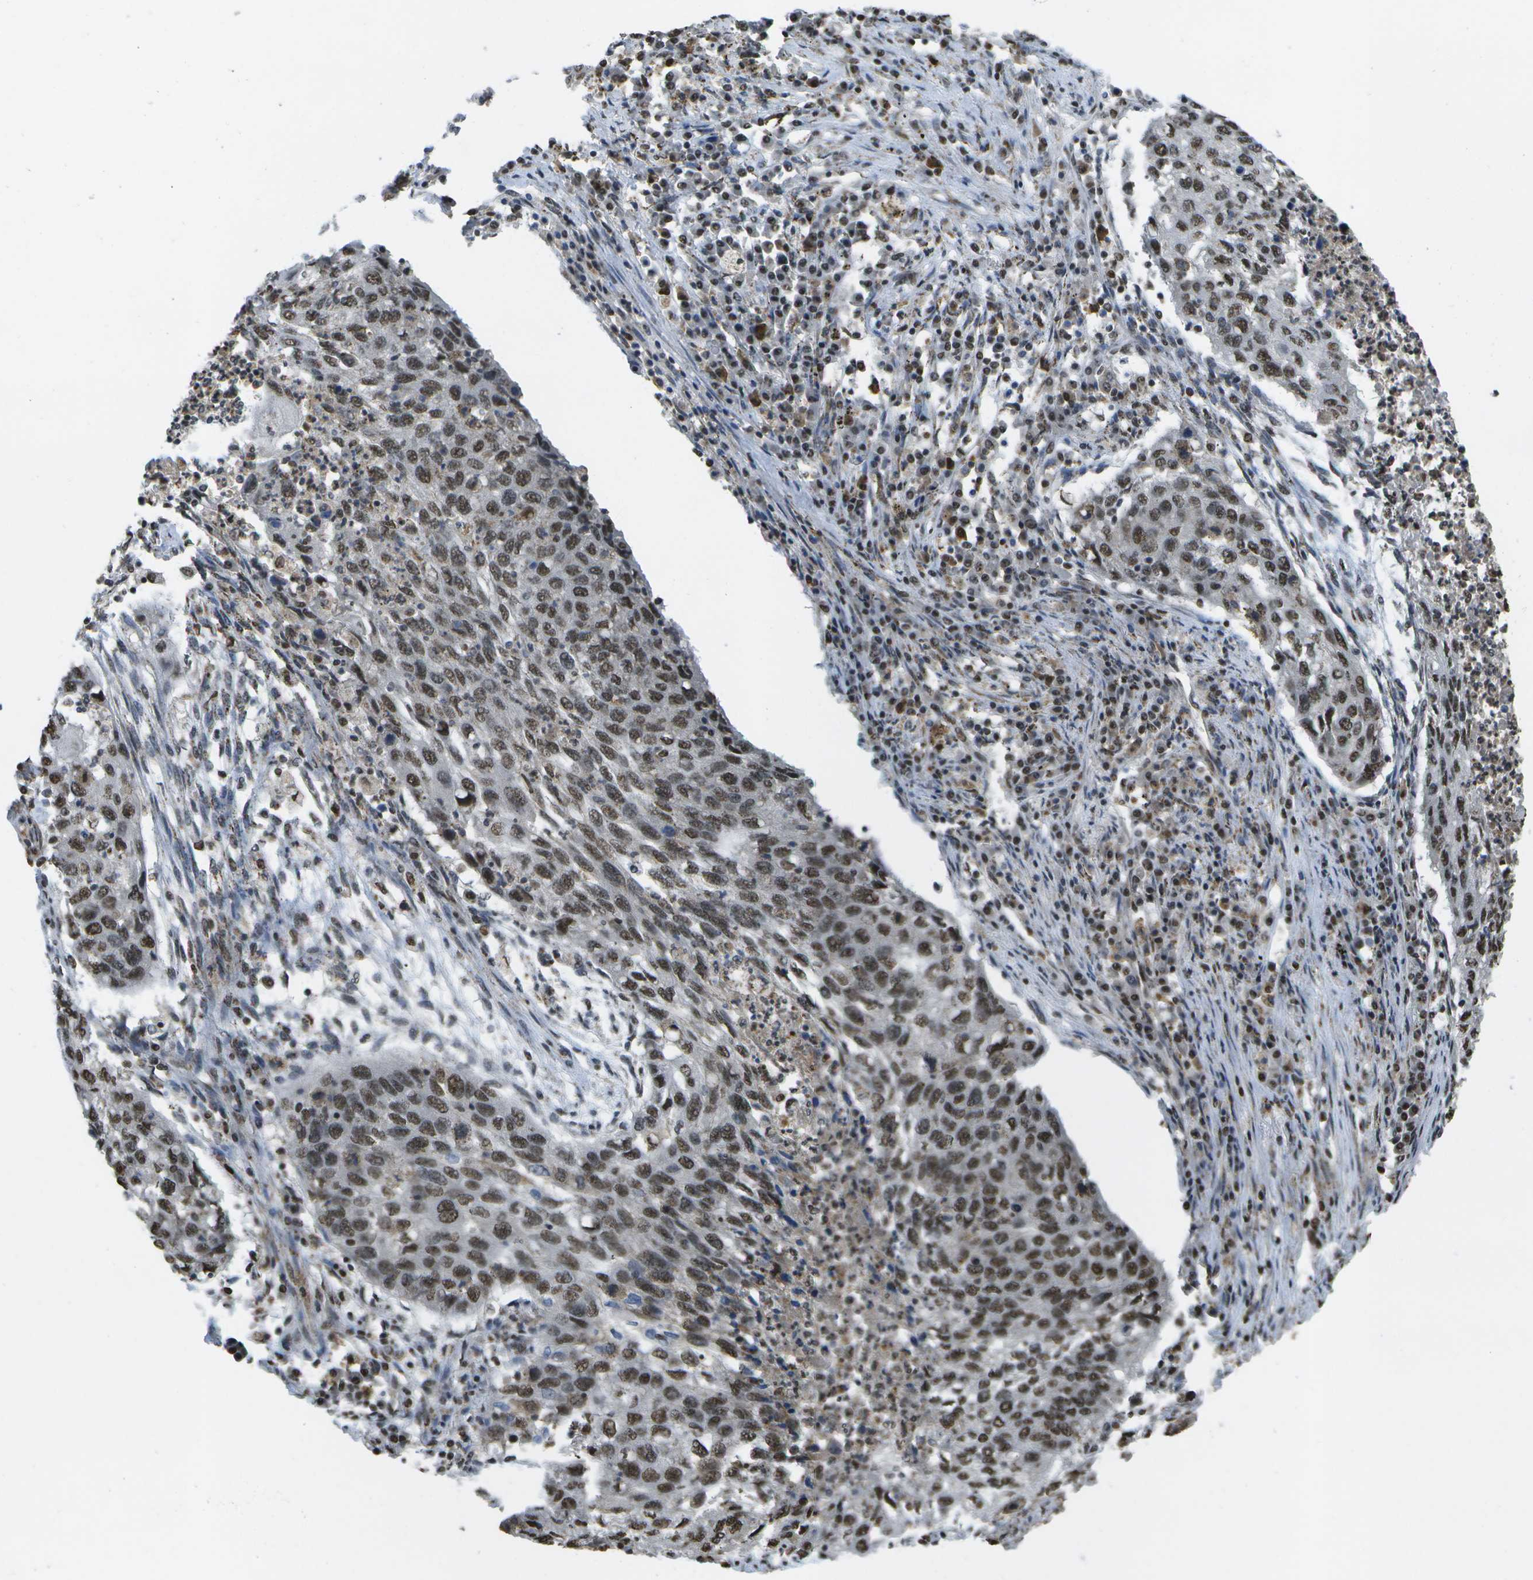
{"staining": {"intensity": "moderate", "quantity": "25%-75%", "location": "nuclear"}, "tissue": "lung cancer", "cell_type": "Tumor cells", "image_type": "cancer", "snomed": [{"axis": "morphology", "description": "Squamous cell carcinoma, NOS"}, {"axis": "topography", "description": "Lung"}], "caption": "Lung cancer tissue demonstrates moderate nuclear expression in about 25%-75% of tumor cells, visualized by immunohistochemistry. (DAB (3,3'-diaminobenzidine) IHC, brown staining for protein, blue staining for nuclei).", "gene": "SPEN", "patient": {"sex": "female", "age": 63}}